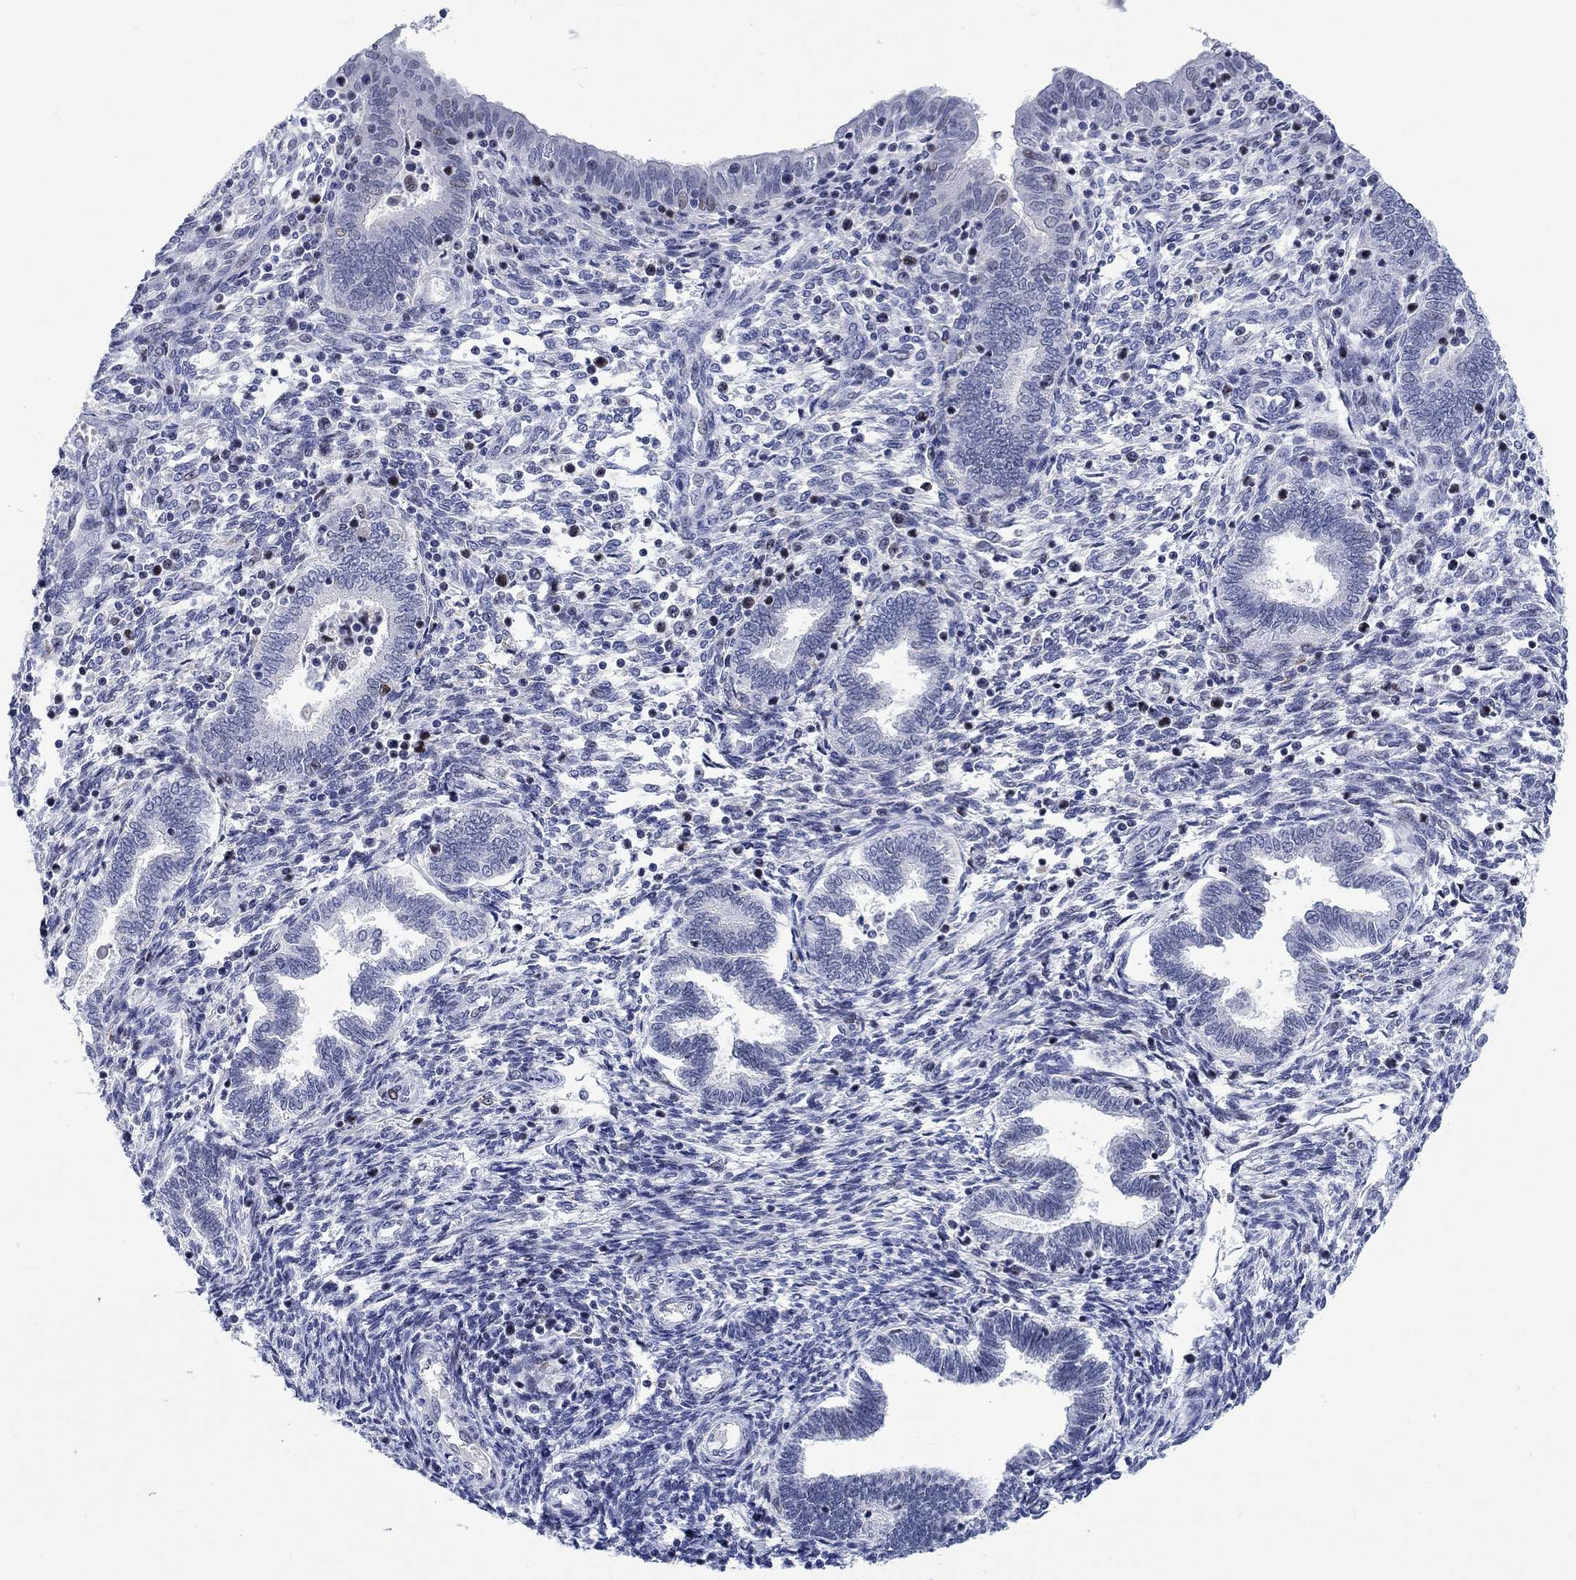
{"staining": {"intensity": "negative", "quantity": "none", "location": "none"}, "tissue": "endometrium", "cell_type": "Cells in endometrial stroma", "image_type": "normal", "snomed": [{"axis": "morphology", "description": "Normal tissue, NOS"}, {"axis": "topography", "description": "Endometrium"}], "caption": "IHC micrograph of unremarkable endometrium: human endometrium stained with DAB reveals no significant protein expression in cells in endometrial stroma.", "gene": "CDCA2", "patient": {"sex": "female", "age": 42}}